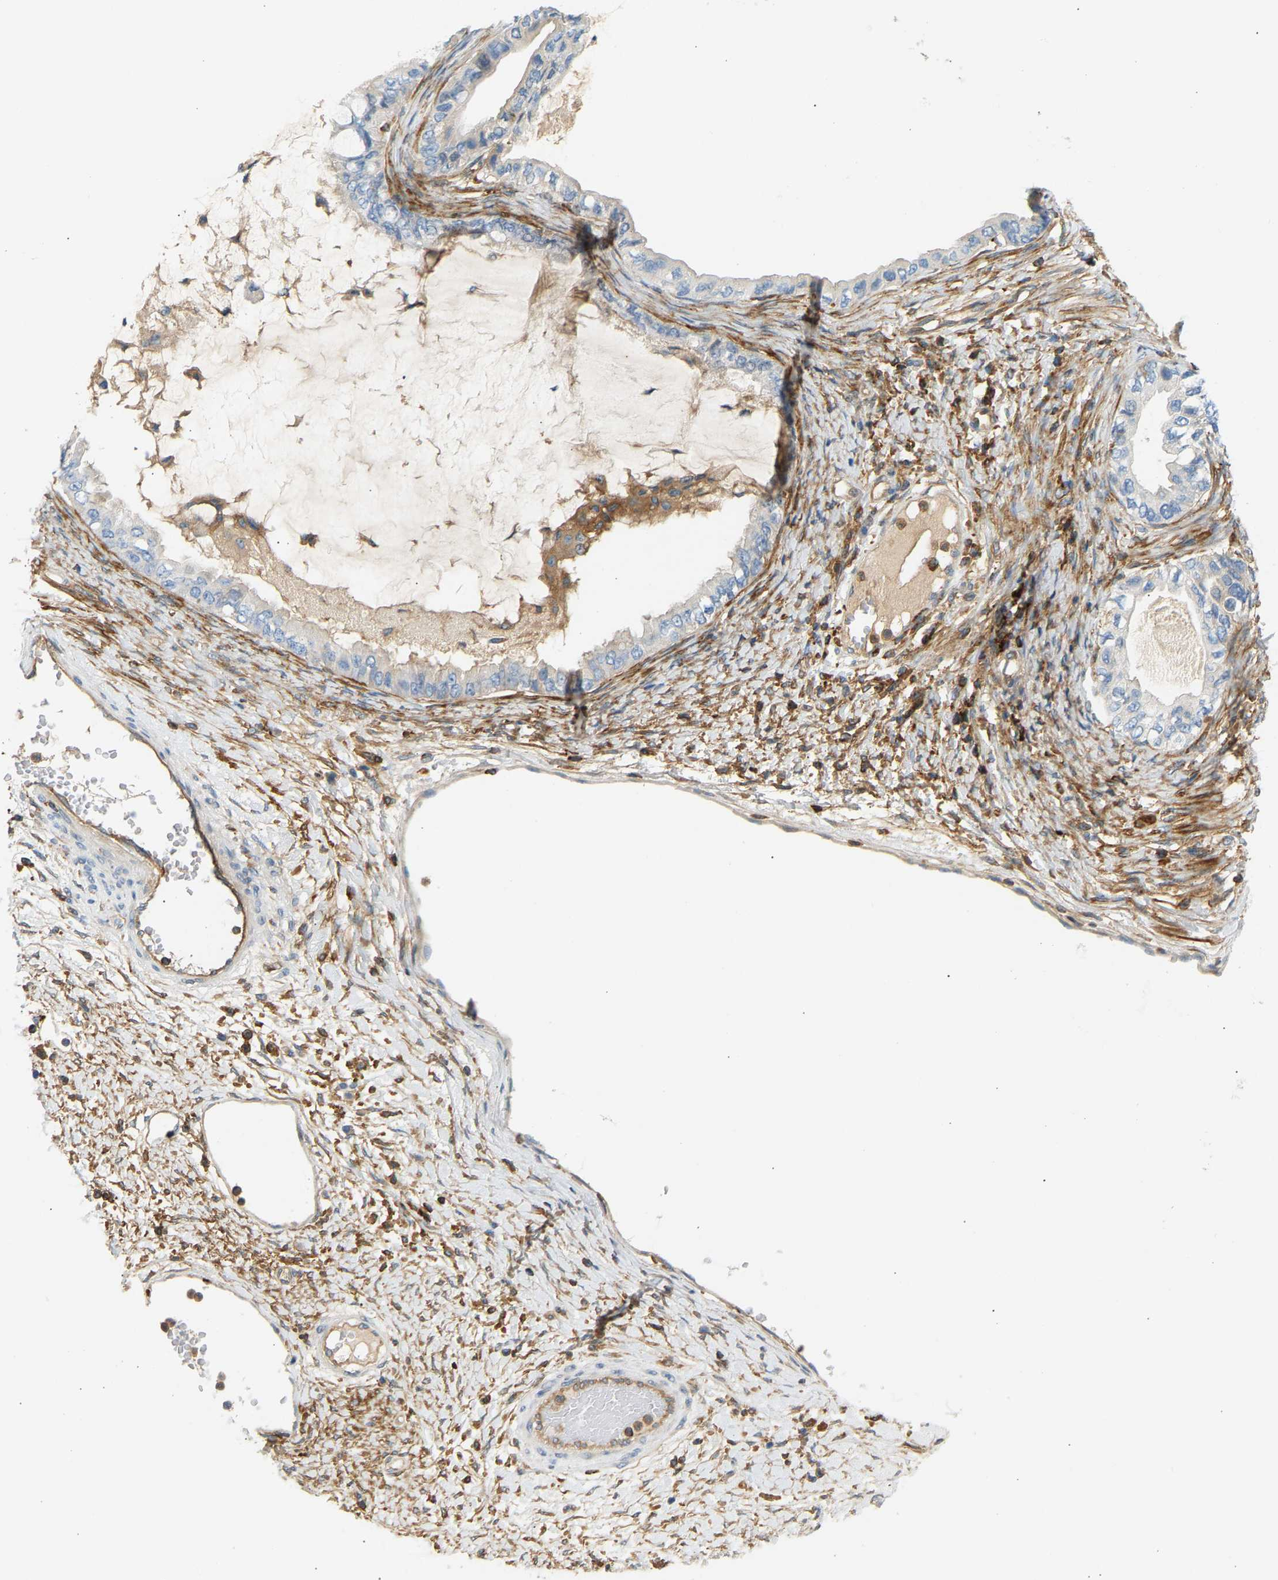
{"staining": {"intensity": "negative", "quantity": "none", "location": "none"}, "tissue": "ovarian cancer", "cell_type": "Tumor cells", "image_type": "cancer", "snomed": [{"axis": "morphology", "description": "Cystadenocarcinoma, mucinous, NOS"}, {"axis": "topography", "description": "Ovary"}], "caption": "Ovarian cancer was stained to show a protein in brown. There is no significant expression in tumor cells. The staining is performed using DAB (3,3'-diaminobenzidine) brown chromogen with nuclei counter-stained in using hematoxylin.", "gene": "FNBP1", "patient": {"sex": "female", "age": 80}}